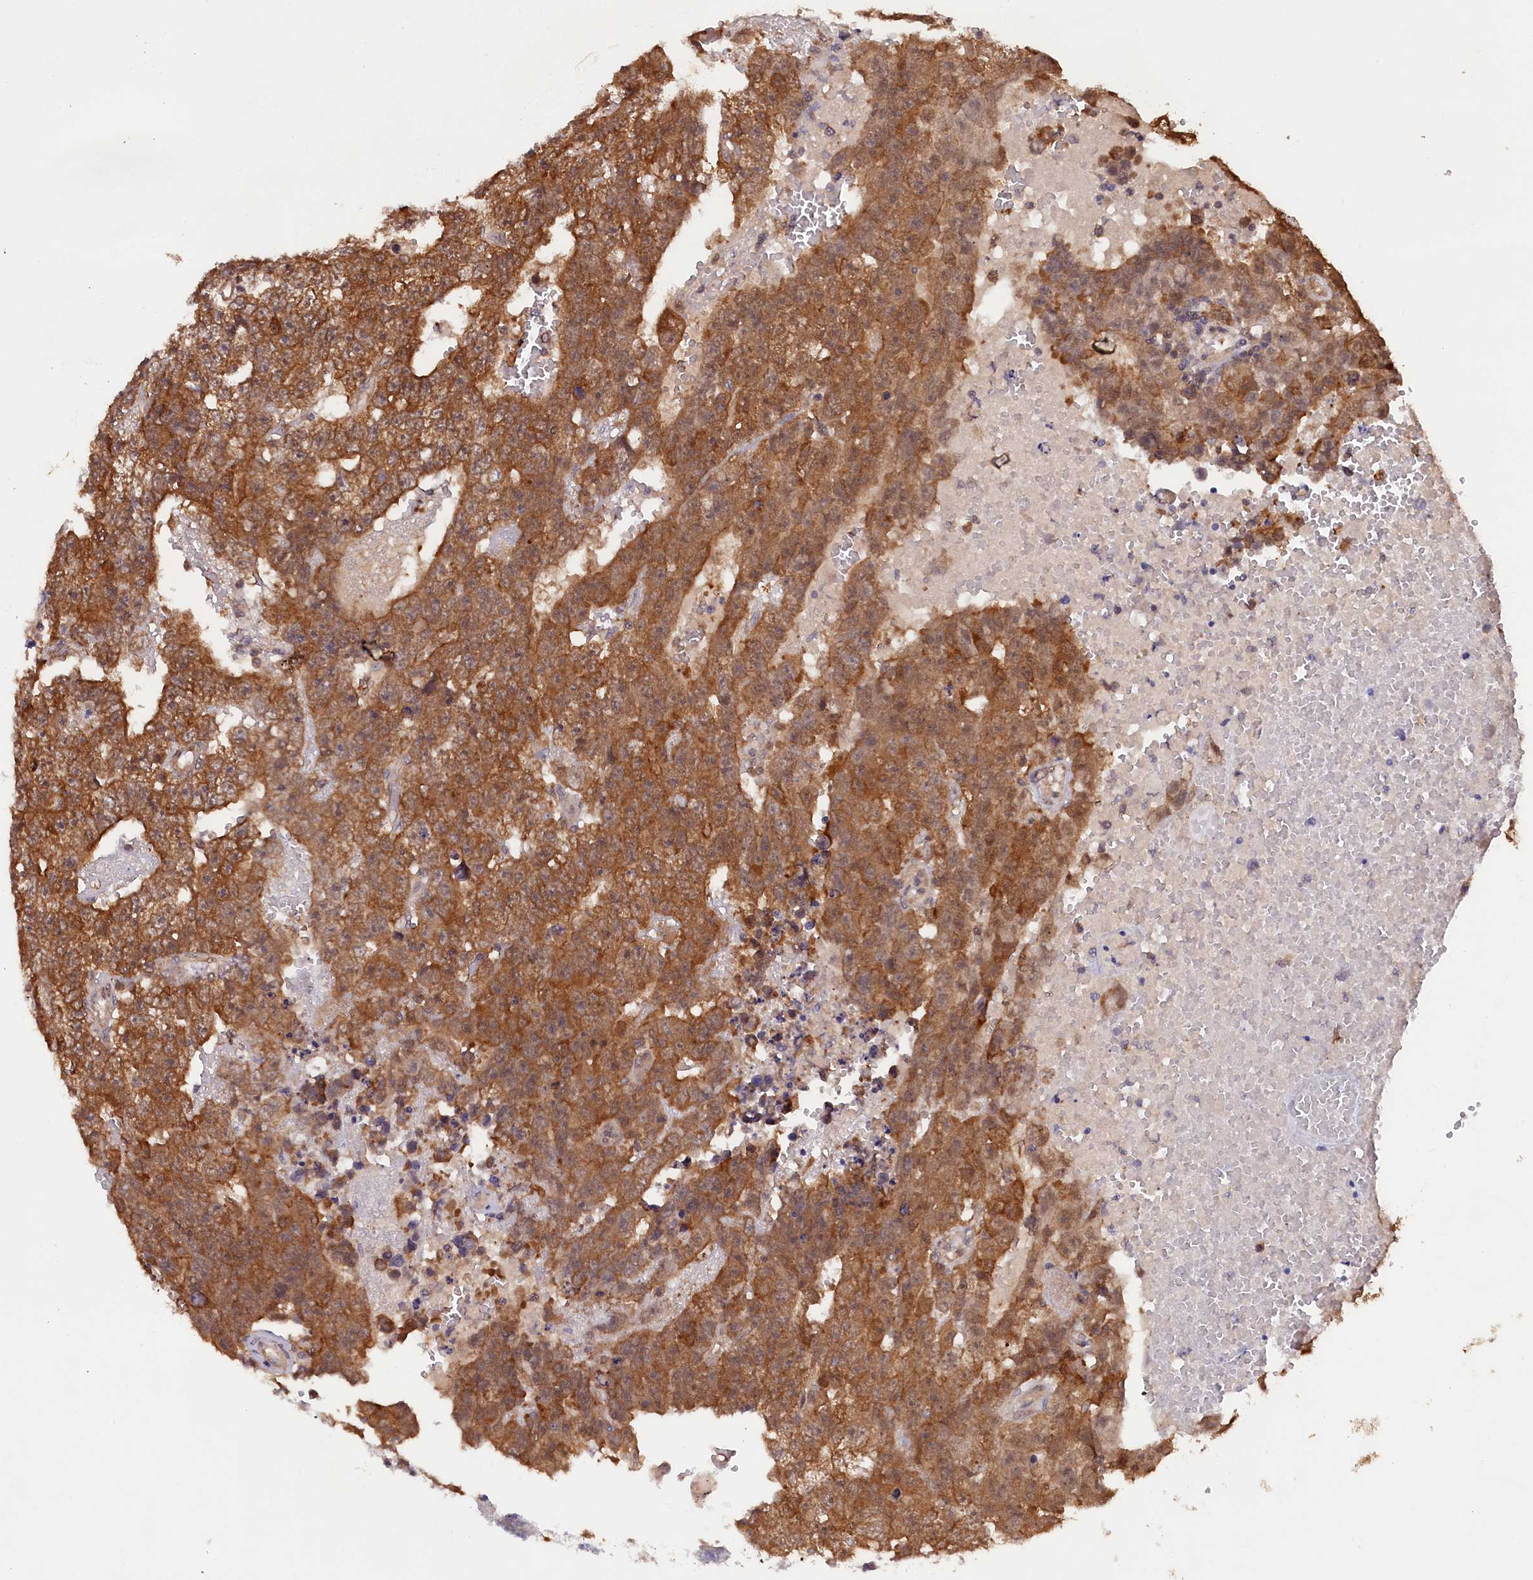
{"staining": {"intensity": "moderate", "quantity": ">75%", "location": "cytoplasmic/membranous"}, "tissue": "testis cancer", "cell_type": "Tumor cells", "image_type": "cancer", "snomed": [{"axis": "morphology", "description": "Carcinoma, Embryonal, NOS"}, {"axis": "topography", "description": "Testis"}], "caption": "Immunohistochemical staining of human testis embryonal carcinoma displays medium levels of moderate cytoplasmic/membranous protein expression in approximately >75% of tumor cells. The protein is stained brown, and the nuclei are stained in blue (DAB (3,3'-diaminobenzidine) IHC with brightfield microscopy, high magnification).", "gene": "JPT2", "patient": {"sex": "male", "age": 25}}